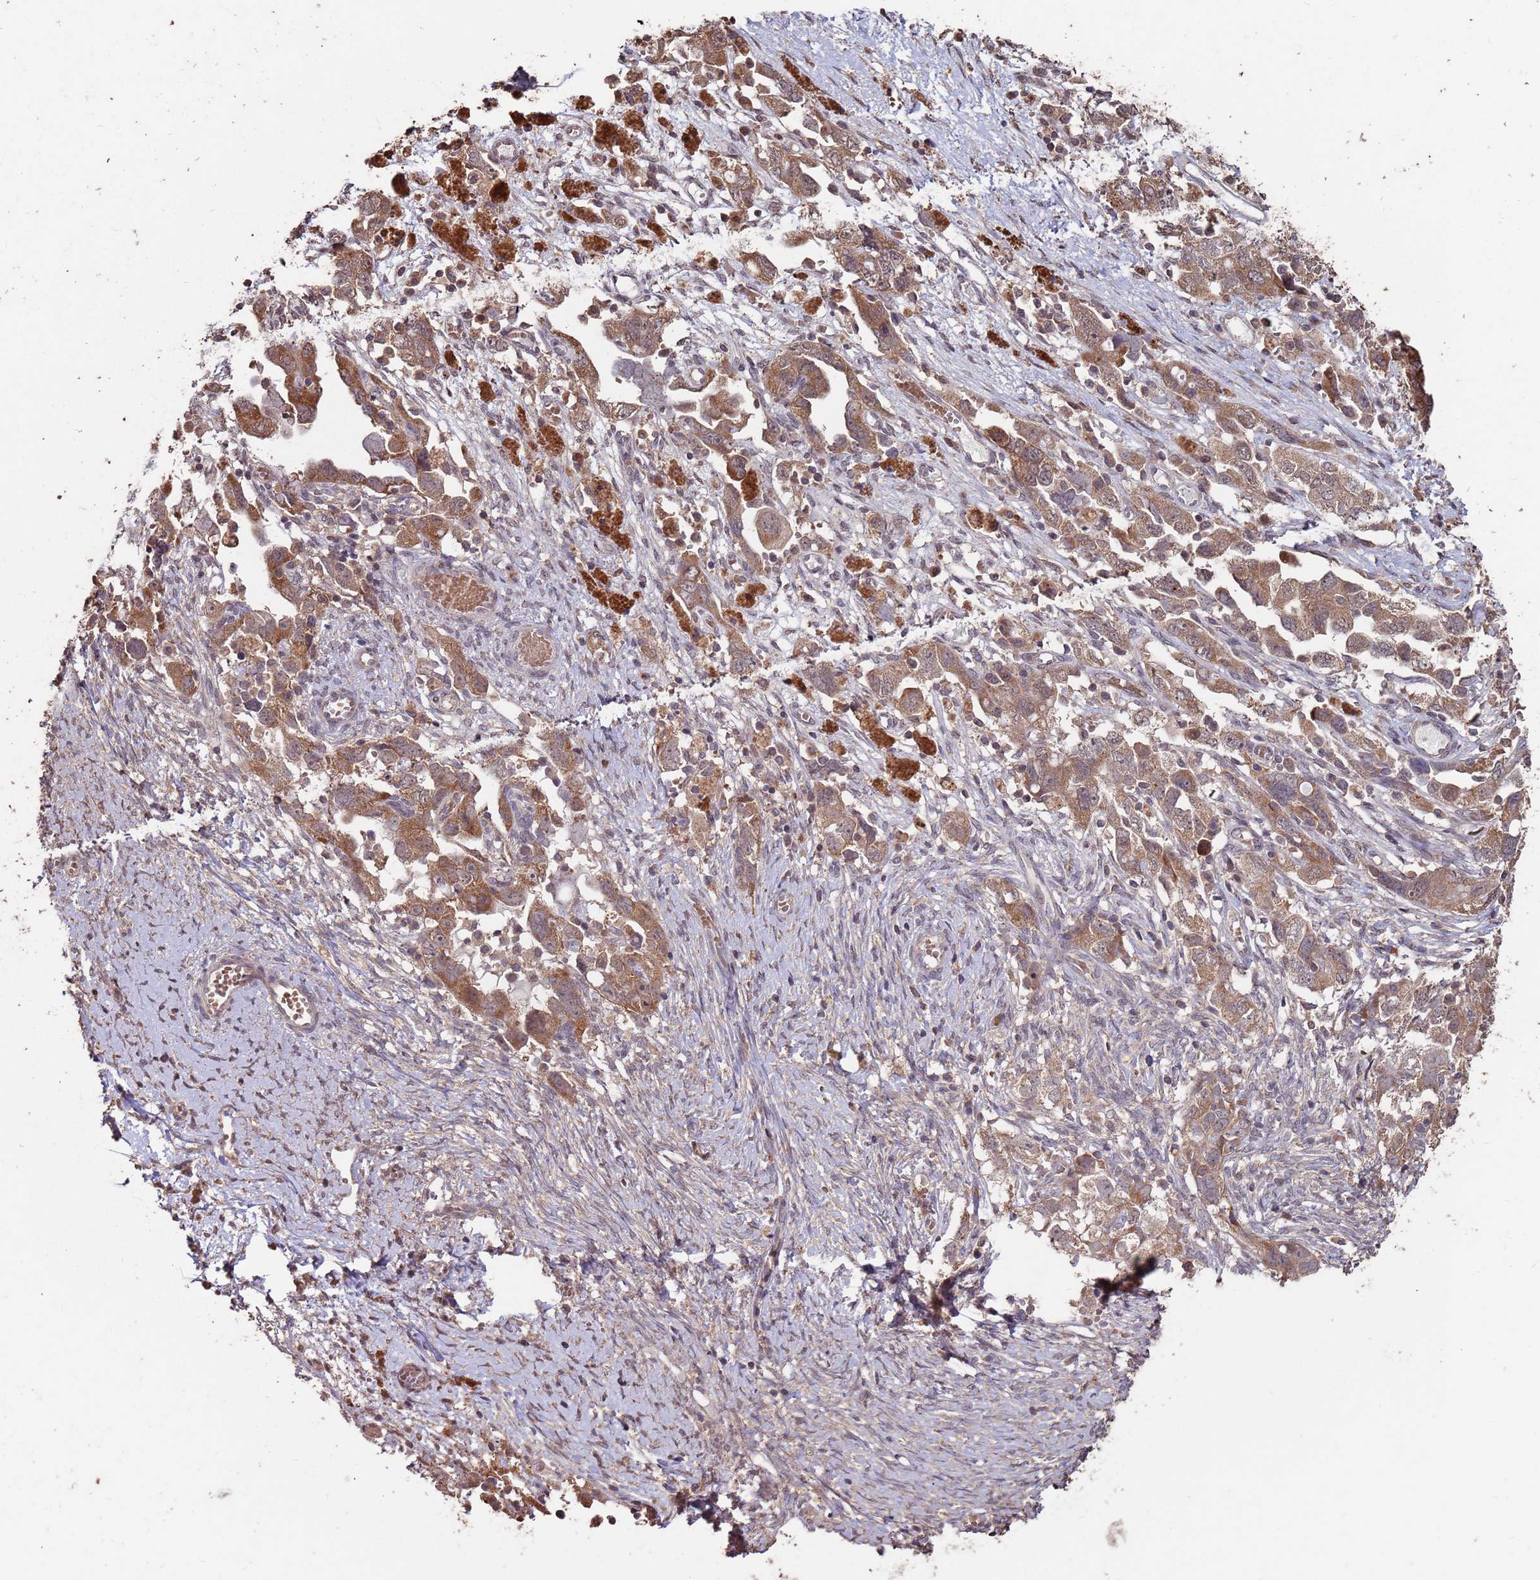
{"staining": {"intensity": "moderate", "quantity": ">75%", "location": "cytoplasmic/membranous"}, "tissue": "ovarian cancer", "cell_type": "Tumor cells", "image_type": "cancer", "snomed": [{"axis": "morphology", "description": "Carcinoma, NOS"}, {"axis": "morphology", "description": "Cystadenocarcinoma, serous, NOS"}, {"axis": "topography", "description": "Ovary"}], "caption": "Moderate cytoplasmic/membranous positivity is seen in approximately >75% of tumor cells in carcinoma (ovarian). Using DAB (brown) and hematoxylin (blue) stains, captured at high magnification using brightfield microscopy.", "gene": "PRR7", "patient": {"sex": "female", "age": 69}}